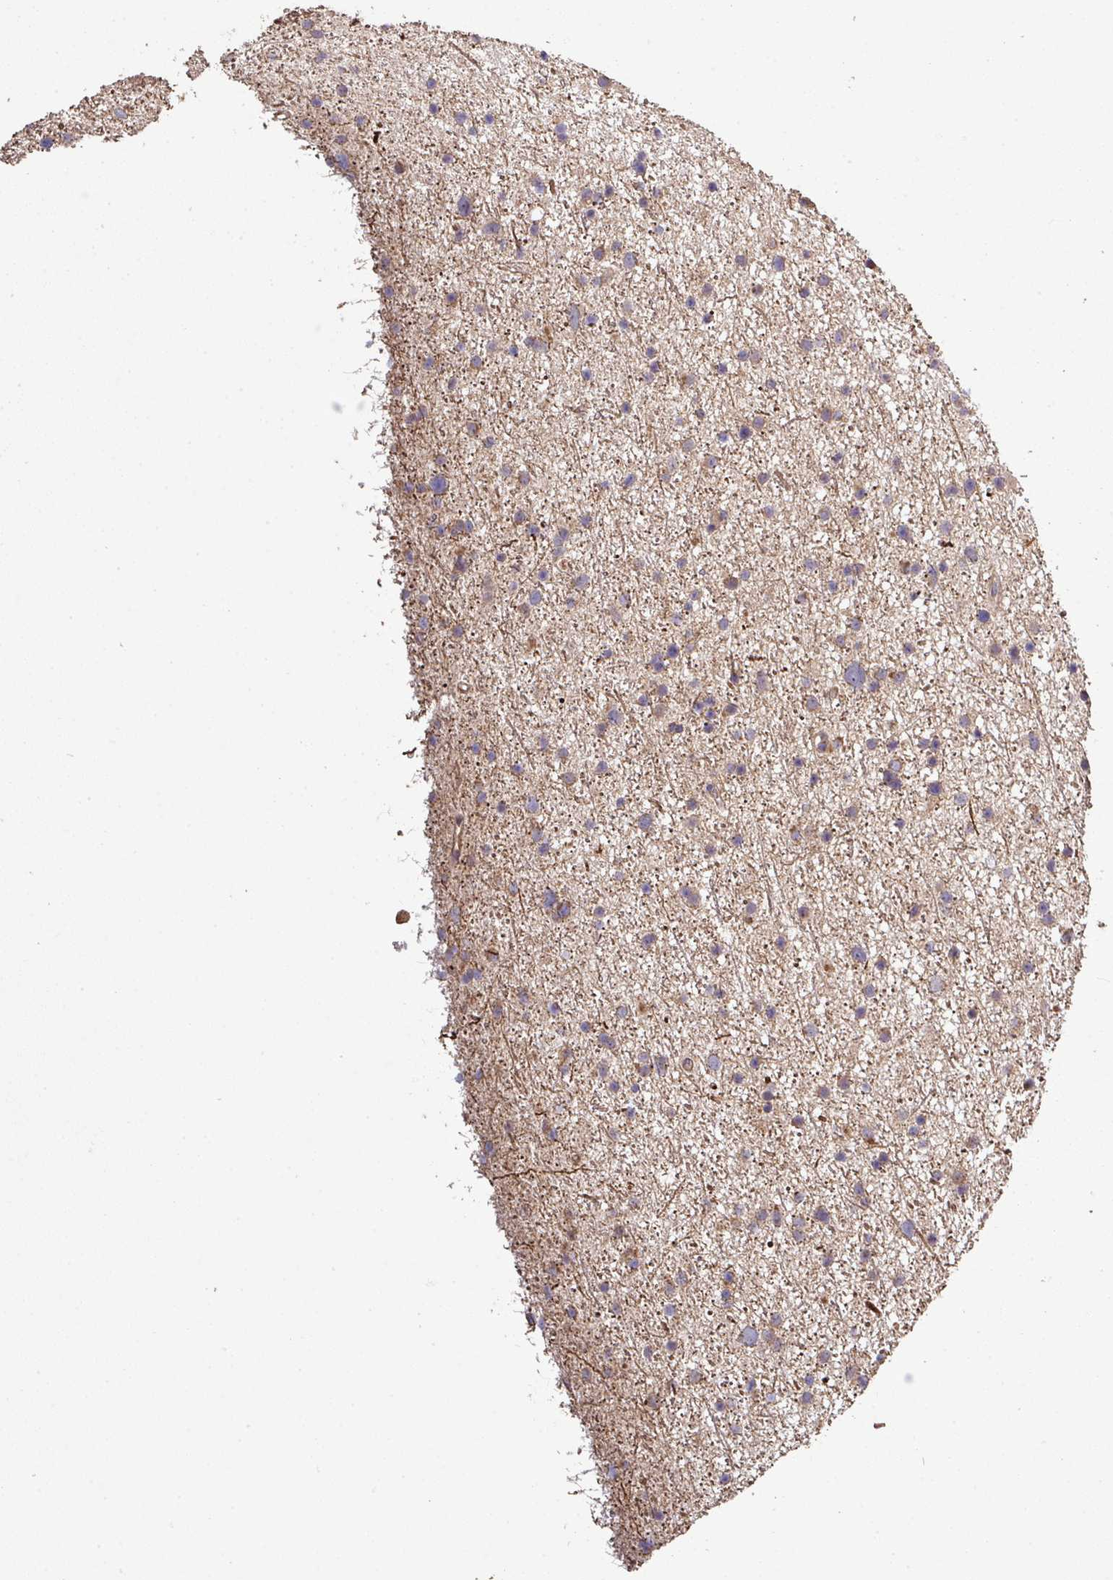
{"staining": {"intensity": "negative", "quantity": "none", "location": "none"}, "tissue": "glioma", "cell_type": "Tumor cells", "image_type": "cancer", "snomed": [{"axis": "morphology", "description": "Glioma, malignant, Low grade"}, {"axis": "topography", "description": "Cerebral cortex"}], "caption": "Tumor cells are negative for brown protein staining in malignant glioma (low-grade). The staining is performed using DAB brown chromogen with nuclei counter-stained in using hematoxylin.", "gene": "ISLR", "patient": {"sex": "female", "age": 39}}